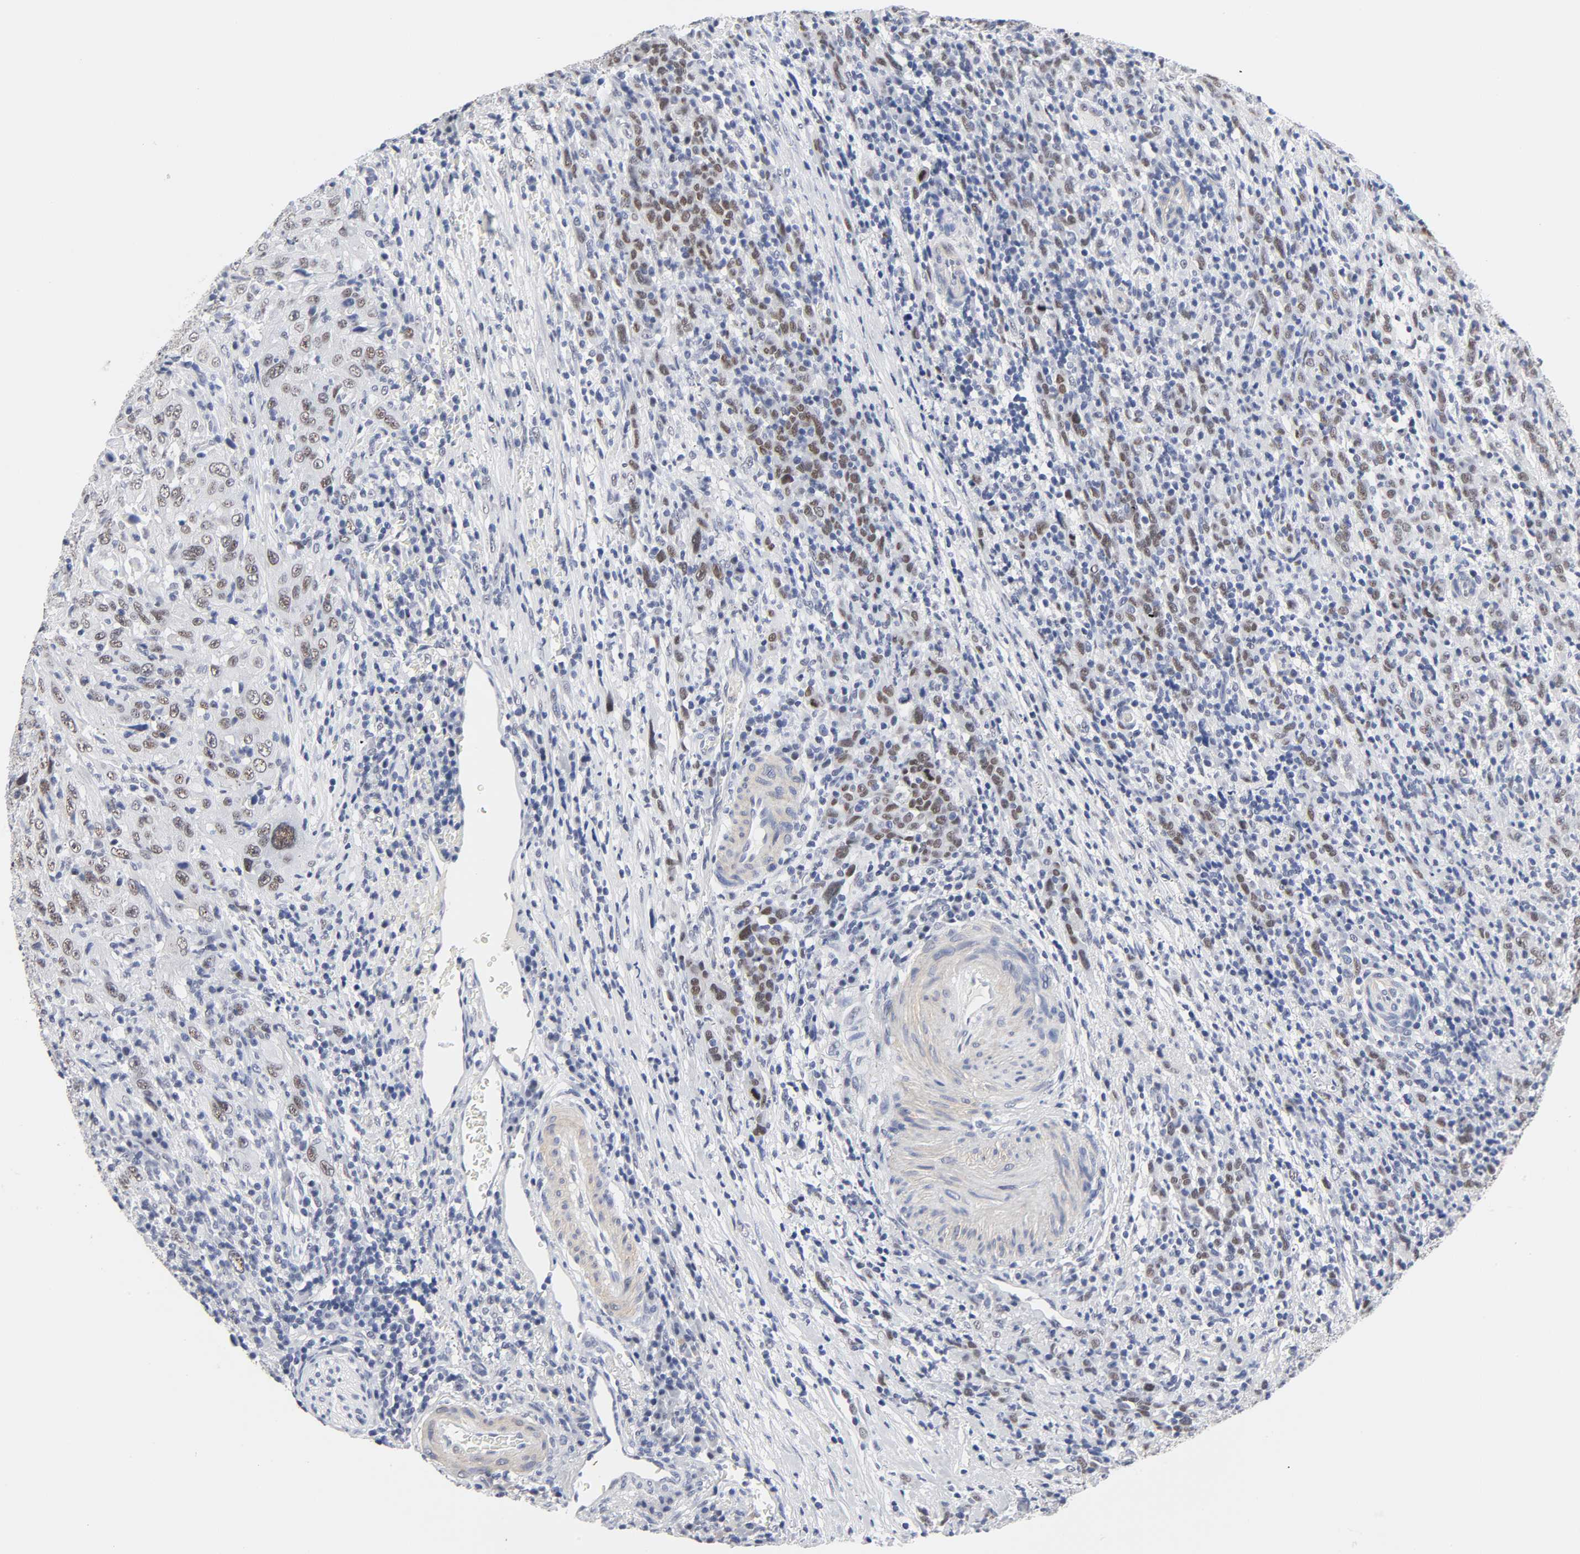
{"staining": {"intensity": "moderate", "quantity": ">75%", "location": "nuclear"}, "tissue": "urothelial cancer", "cell_type": "Tumor cells", "image_type": "cancer", "snomed": [{"axis": "morphology", "description": "Urothelial carcinoma, High grade"}, {"axis": "topography", "description": "Urinary bladder"}], "caption": "Urothelial cancer stained with a protein marker displays moderate staining in tumor cells.", "gene": "GRHL2", "patient": {"sex": "male", "age": 61}}